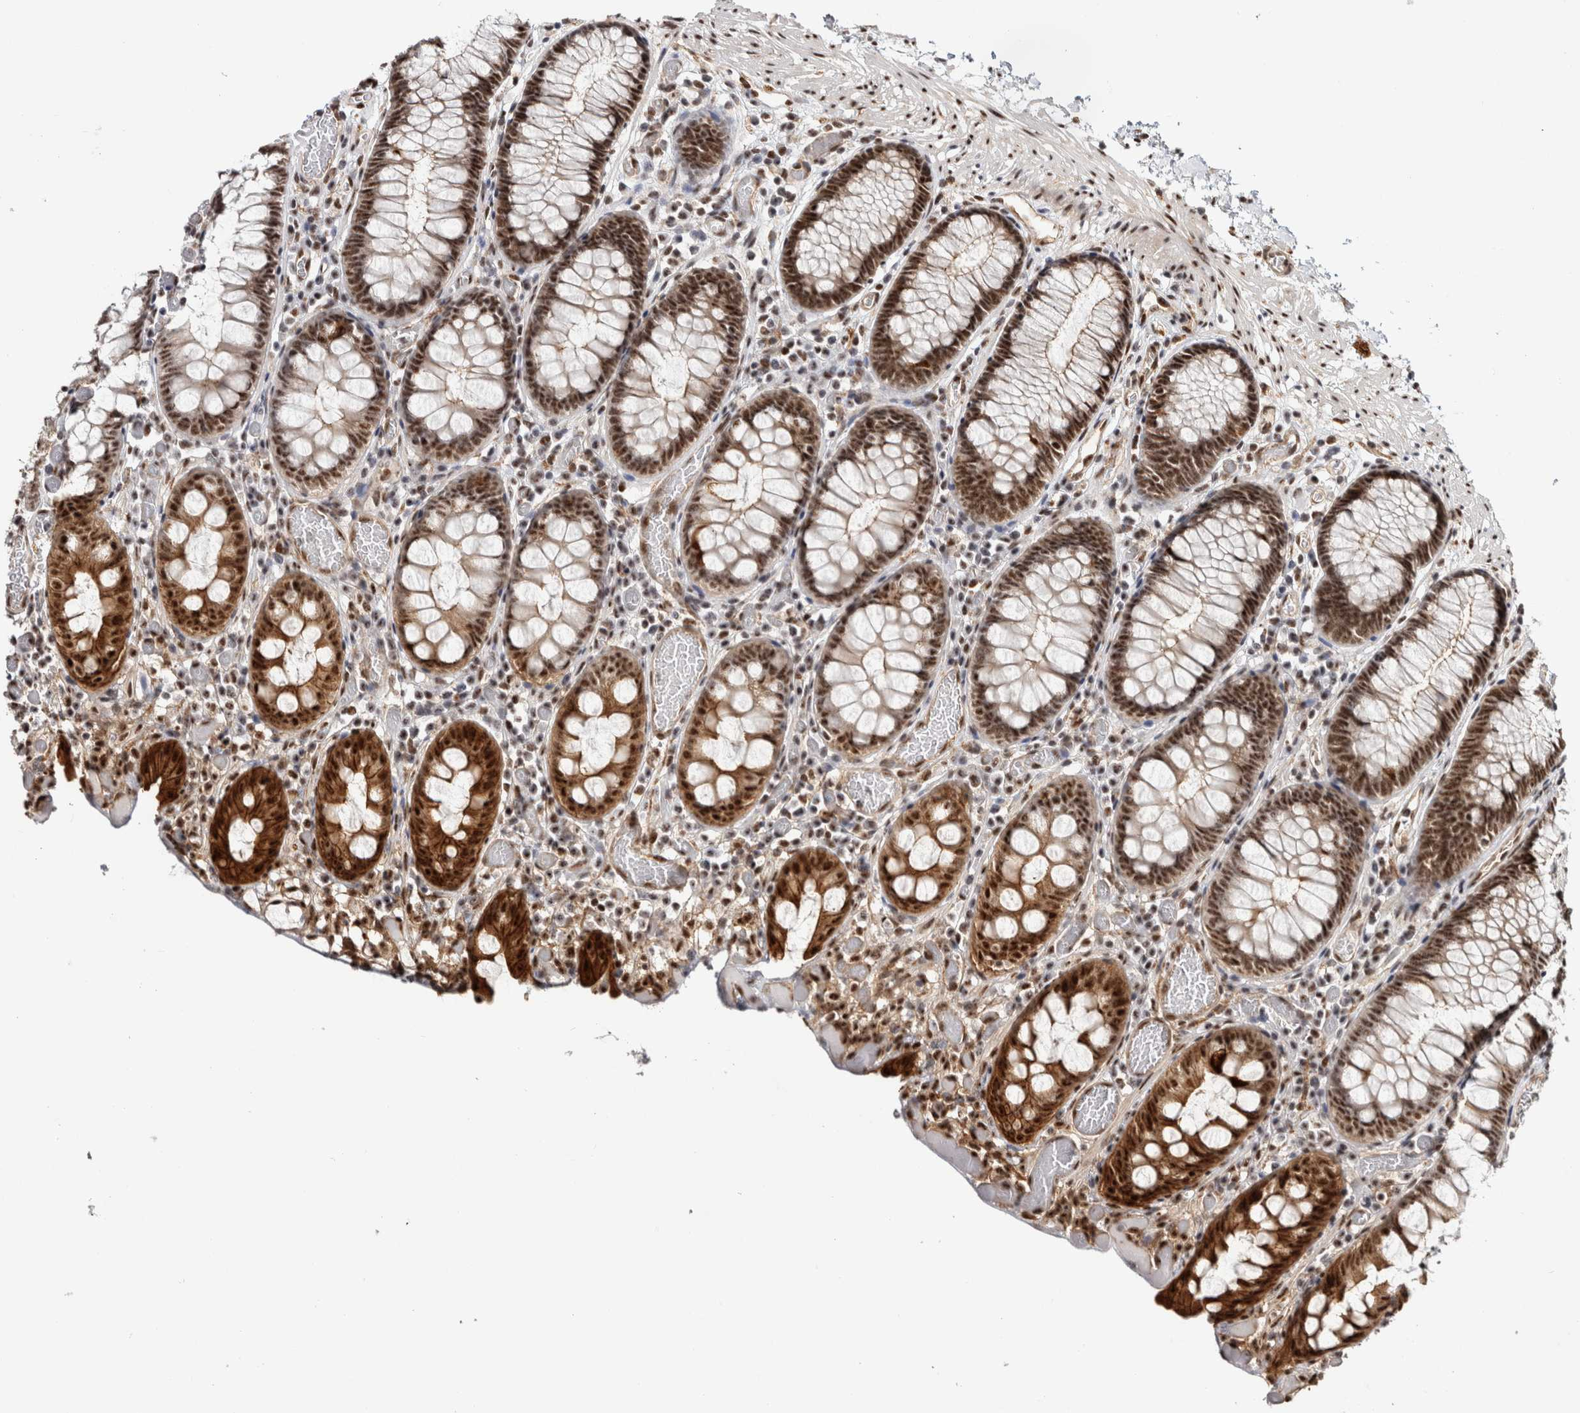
{"staining": {"intensity": "strong", "quantity": ">75%", "location": "cytoplasmic/membranous,nuclear"}, "tissue": "colon", "cell_type": "Endothelial cells", "image_type": "normal", "snomed": [{"axis": "morphology", "description": "Normal tissue, NOS"}, {"axis": "topography", "description": "Colon"}], "caption": "Protein analysis of normal colon displays strong cytoplasmic/membranous,nuclear staining in approximately >75% of endothelial cells.", "gene": "MKNK1", "patient": {"sex": "male", "age": 14}}